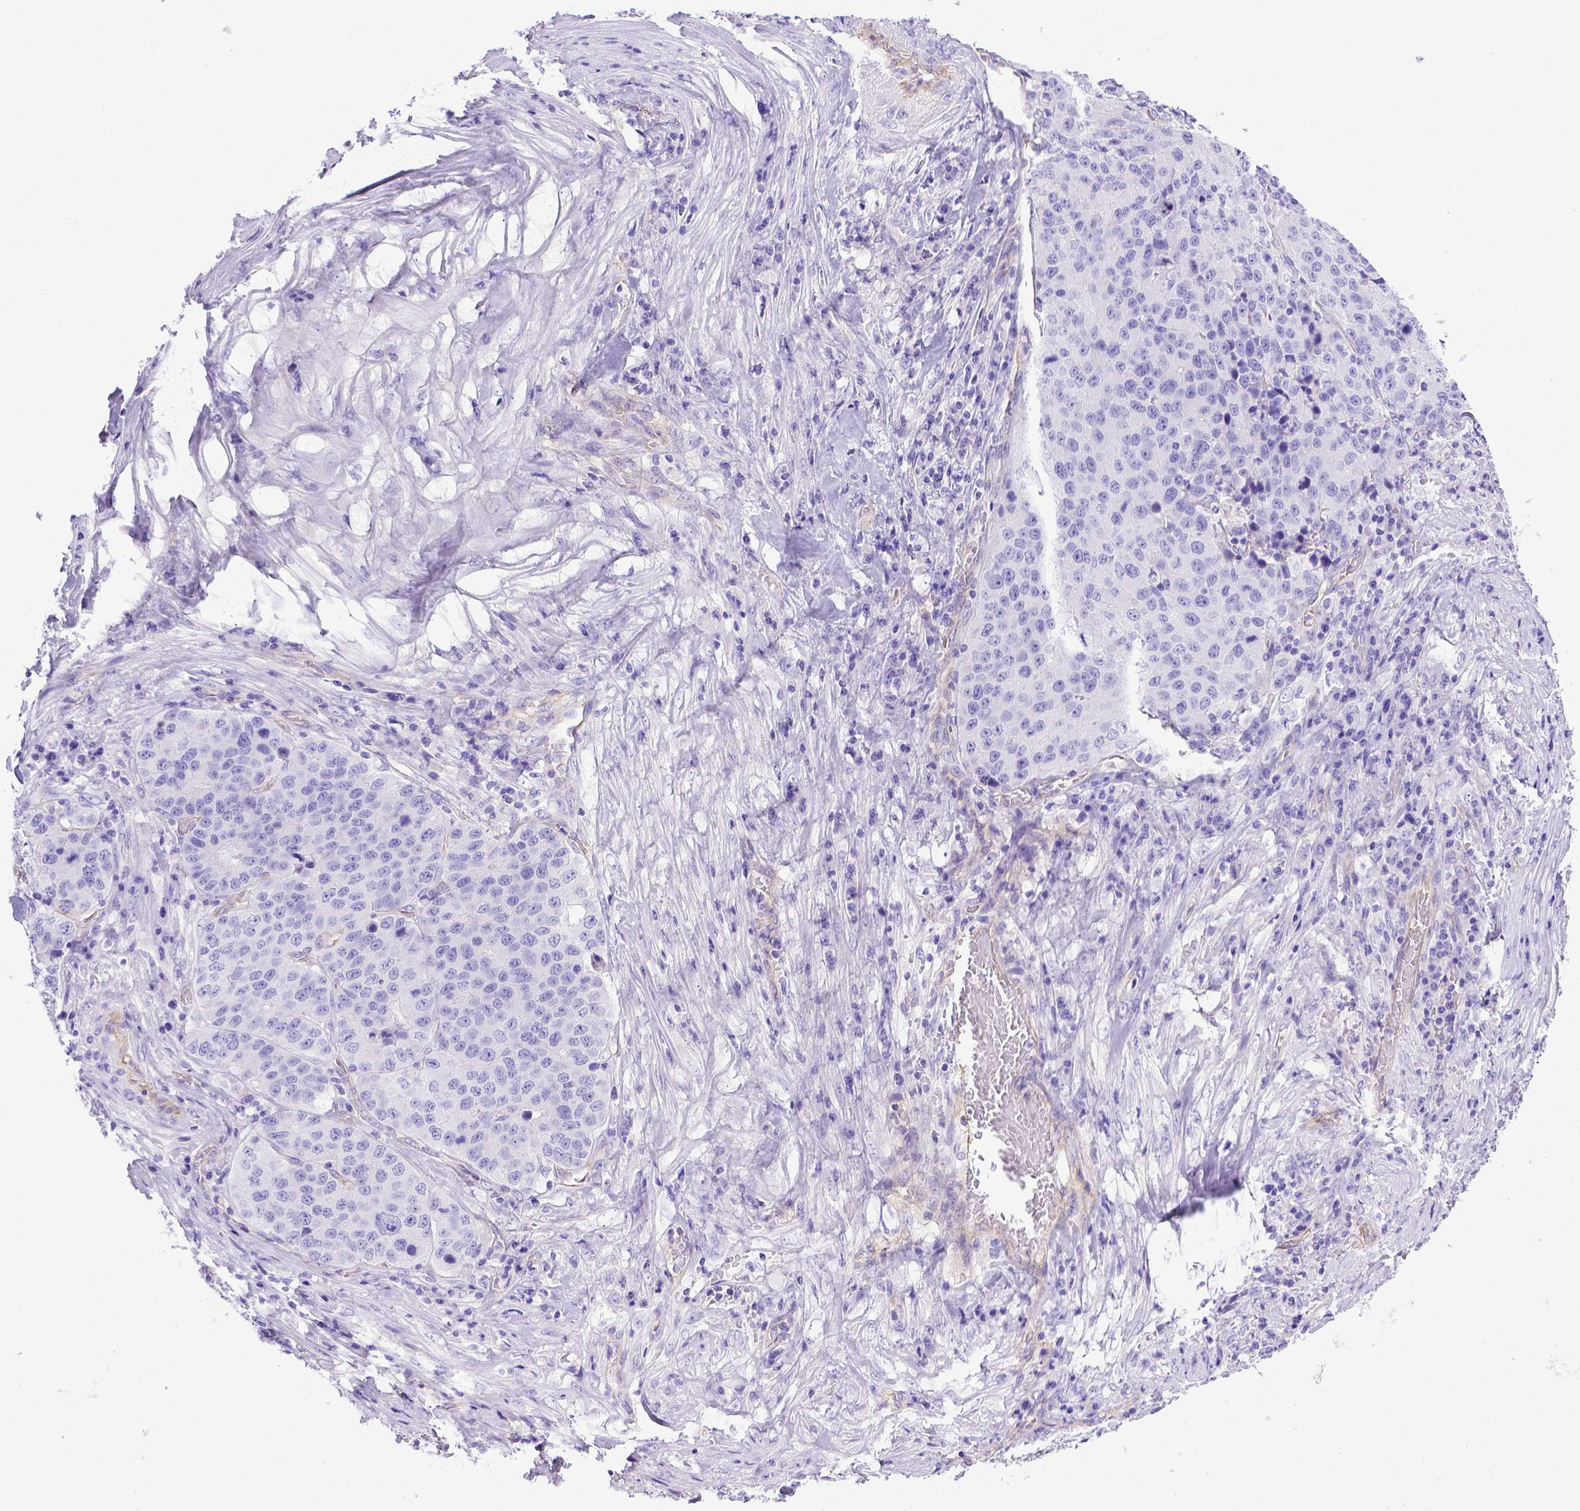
{"staining": {"intensity": "negative", "quantity": "none", "location": "none"}, "tissue": "stomach cancer", "cell_type": "Tumor cells", "image_type": "cancer", "snomed": [{"axis": "morphology", "description": "Adenocarcinoma, NOS"}, {"axis": "topography", "description": "Stomach"}], "caption": "Immunohistochemical staining of adenocarcinoma (stomach) exhibits no significant staining in tumor cells.", "gene": "LRRC18", "patient": {"sex": "male", "age": 71}}